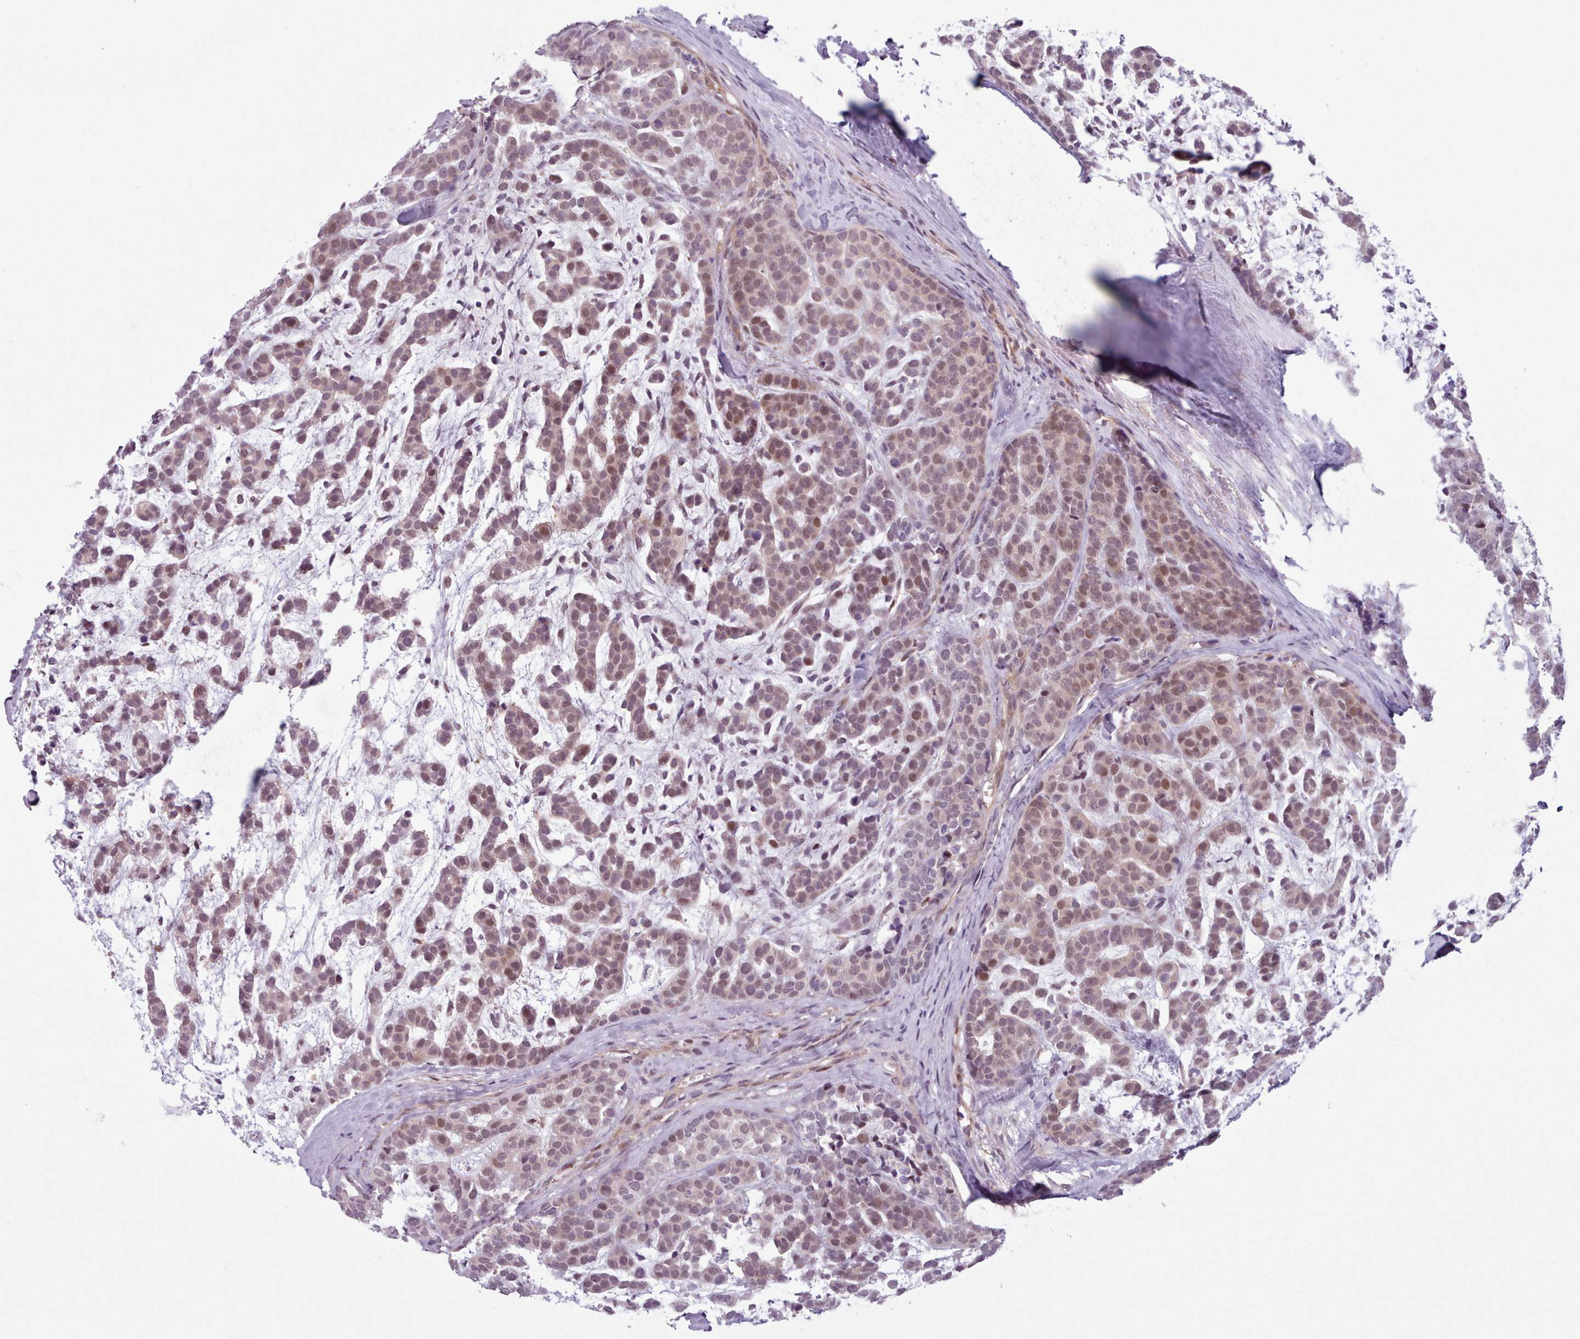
{"staining": {"intensity": "moderate", "quantity": "25%-75%", "location": "nuclear"}, "tissue": "head and neck cancer", "cell_type": "Tumor cells", "image_type": "cancer", "snomed": [{"axis": "morphology", "description": "Adenocarcinoma, NOS"}, {"axis": "morphology", "description": "Adenoma, NOS"}, {"axis": "topography", "description": "Head-Neck"}], "caption": "IHC of head and neck cancer shows medium levels of moderate nuclear staining in approximately 25%-75% of tumor cells.", "gene": "KBTBD7", "patient": {"sex": "female", "age": 55}}